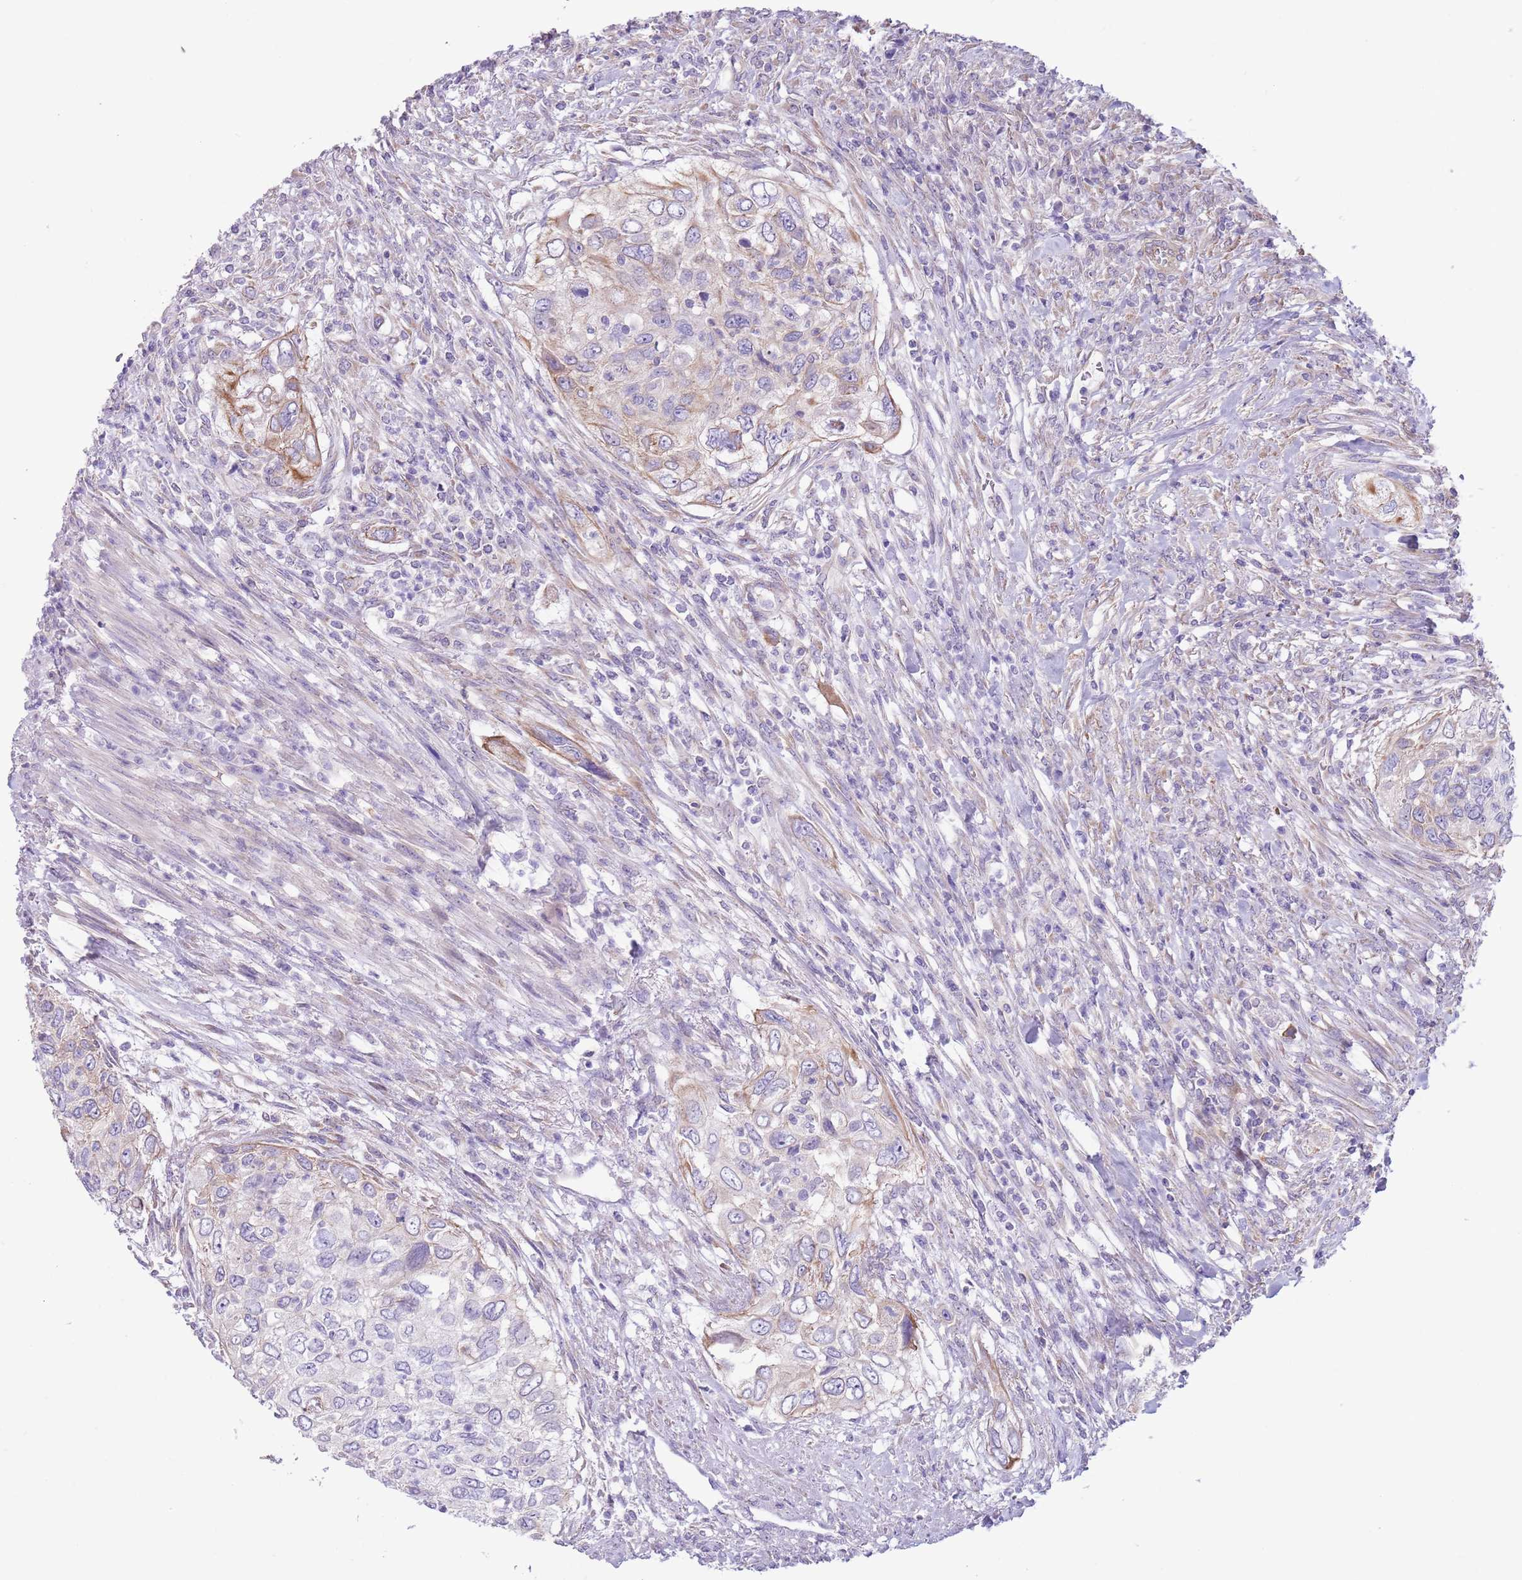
{"staining": {"intensity": "moderate", "quantity": "<25%", "location": "cytoplasmic/membranous"}, "tissue": "urothelial cancer", "cell_type": "Tumor cells", "image_type": "cancer", "snomed": [{"axis": "morphology", "description": "Urothelial carcinoma, High grade"}, {"axis": "topography", "description": "Urinary bladder"}], "caption": "High-magnification brightfield microscopy of urothelial cancer stained with DAB (3,3'-diaminobenzidine) (brown) and counterstained with hematoxylin (blue). tumor cells exhibit moderate cytoplasmic/membranous staining is present in approximately<25% of cells.", "gene": "RBP3", "patient": {"sex": "female", "age": 60}}